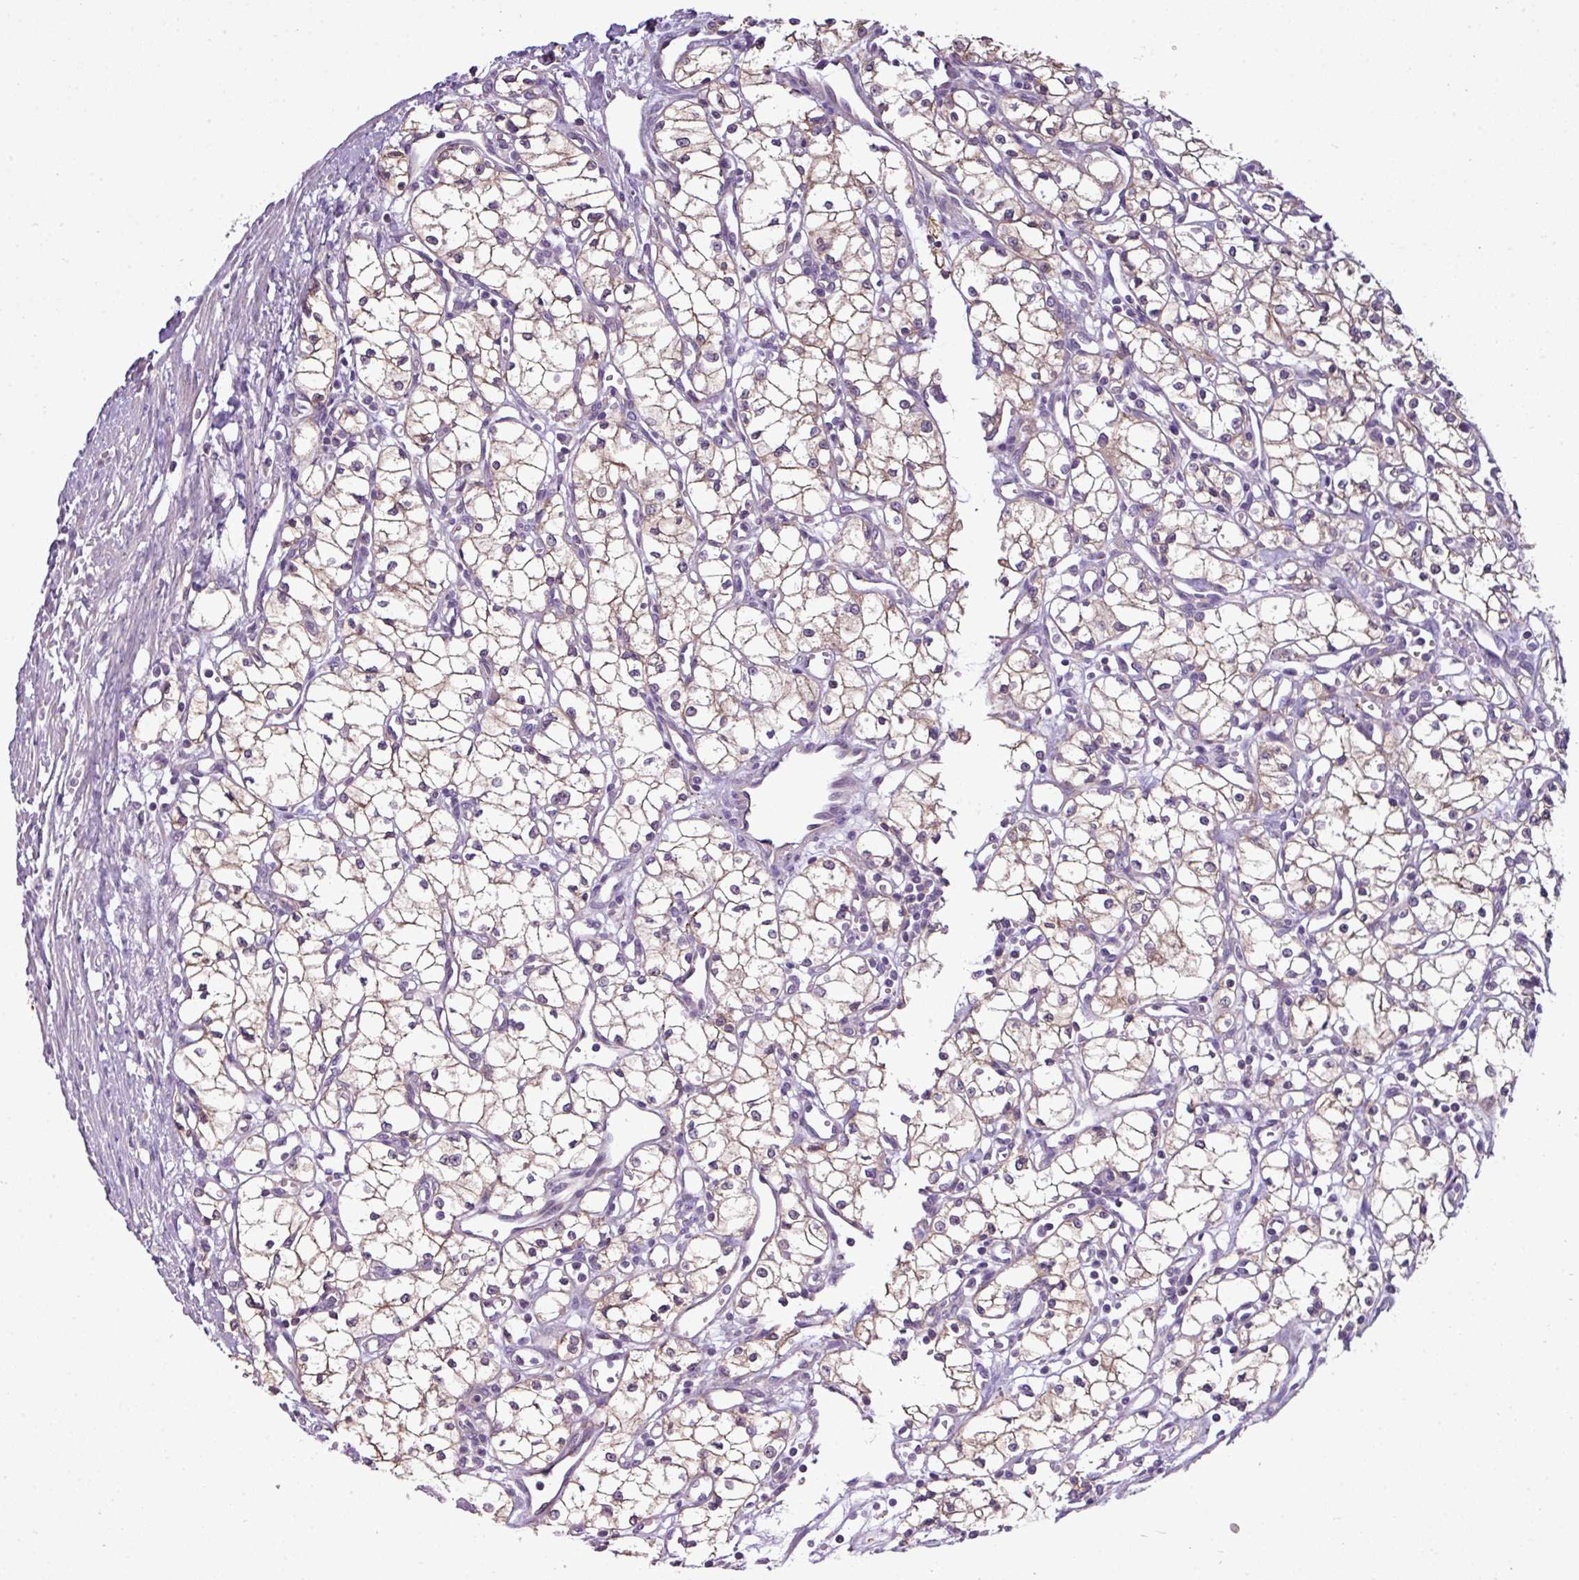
{"staining": {"intensity": "weak", "quantity": "<25%", "location": "cytoplasmic/membranous"}, "tissue": "renal cancer", "cell_type": "Tumor cells", "image_type": "cancer", "snomed": [{"axis": "morphology", "description": "Adenocarcinoma, NOS"}, {"axis": "topography", "description": "Kidney"}], "caption": "Immunohistochemistry image of renal cancer (adenocarcinoma) stained for a protein (brown), which shows no staining in tumor cells. (DAB (3,3'-diaminobenzidine) immunohistochemistry (IHC), high magnification).", "gene": "AGAP5", "patient": {"sex": "male", "age": 59}}